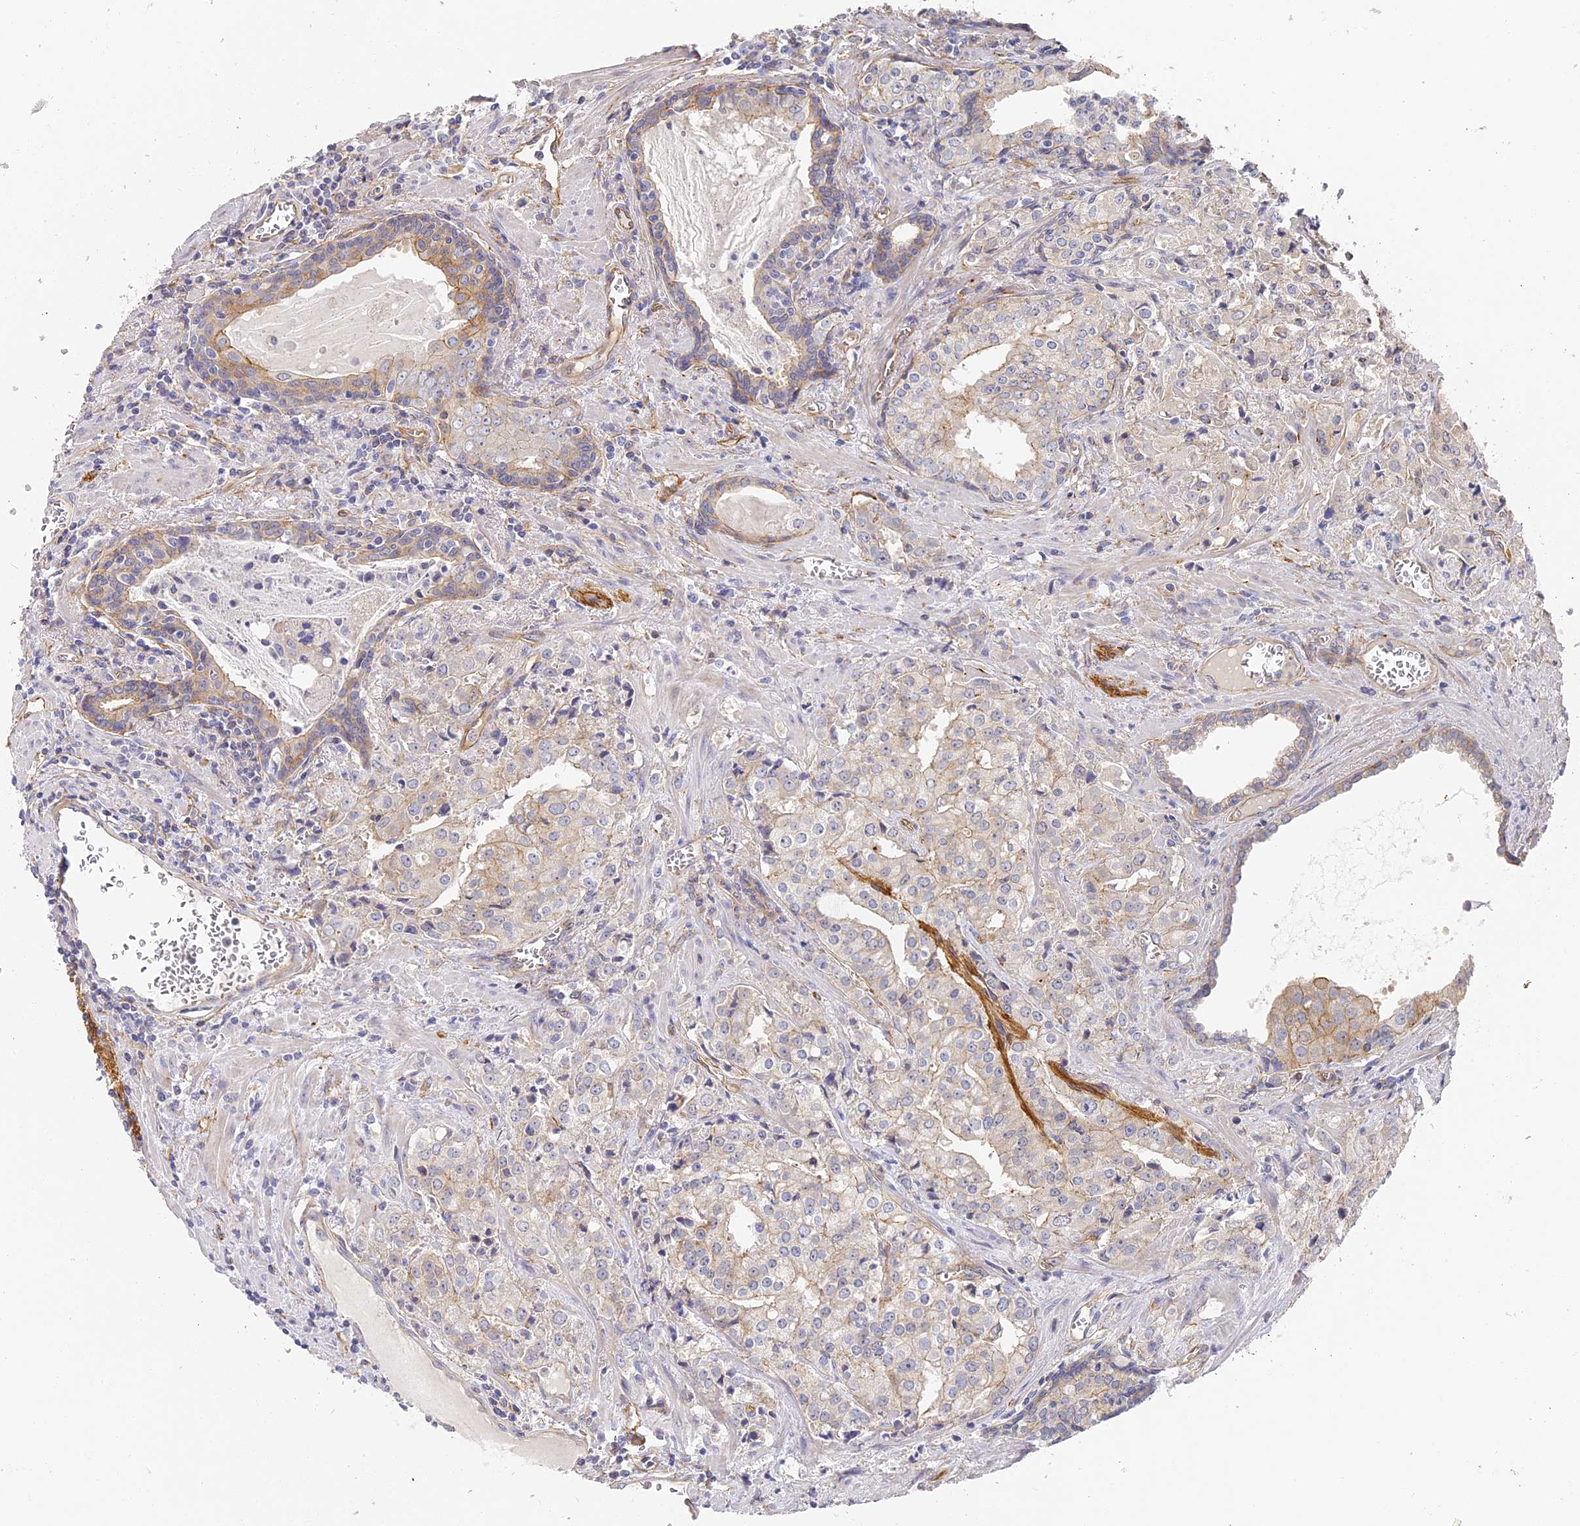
{"staining": {"intensity": "weak", "quantity": "<25%", "location": "cytoplasmic/membranous"}, "tissue": "prostate cancer", "cell_type": "Tumor cells", "image_type": "cancer", "snomed": [{"axis": "morphology", "description": "Adenocarcinoma, High grade"}, {"axis": "topography", "description": "Prostate"}], "caption": "Prostate high-grade adenocarcinoma was stained to show a protein in brown. There is no significant expression in tumor cells.", "gene": "CCDC30", "patient": {"sex": "male", "age": 68}}